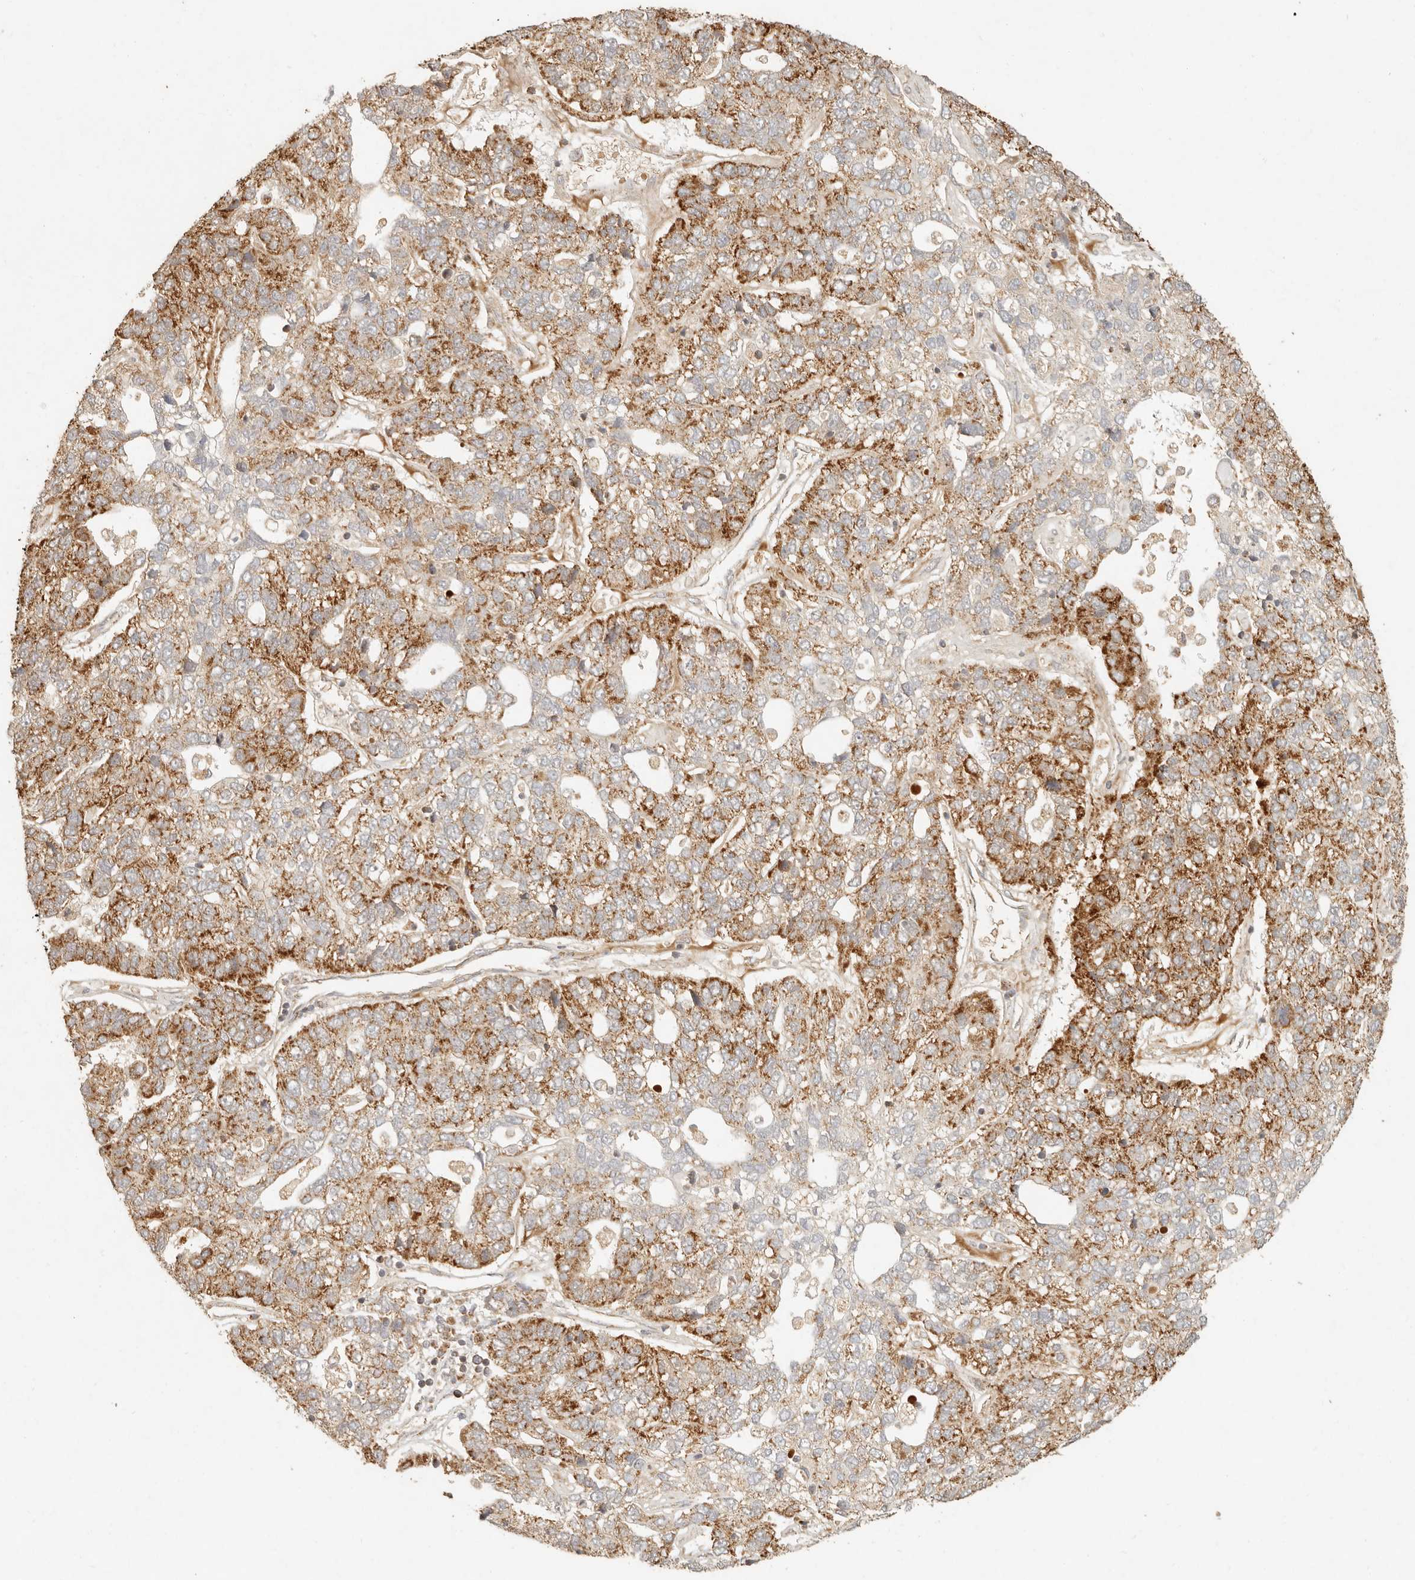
{"staining": {"intensity": "moderate", "quantity": ">75%", "location": "cytoplasmic/membranous"}, "tissue": "pancreatic cancer", "cell_type": "Tumor cells", "image_type": "cancer", "snomed": [{"axis": "morphology", "description": "Adenocarcinoma, NOS"}, {"axis": "topography", "description": "Pancreas"}], "caption": "Brown immunohistochemical staining in pancreatic adenocarcinoma displays moderate cytoplasmic/membranous staining in about >75% of tumor cells.", "gene": "MRPL55", "patient": {"sex": "female", "age": 61}}